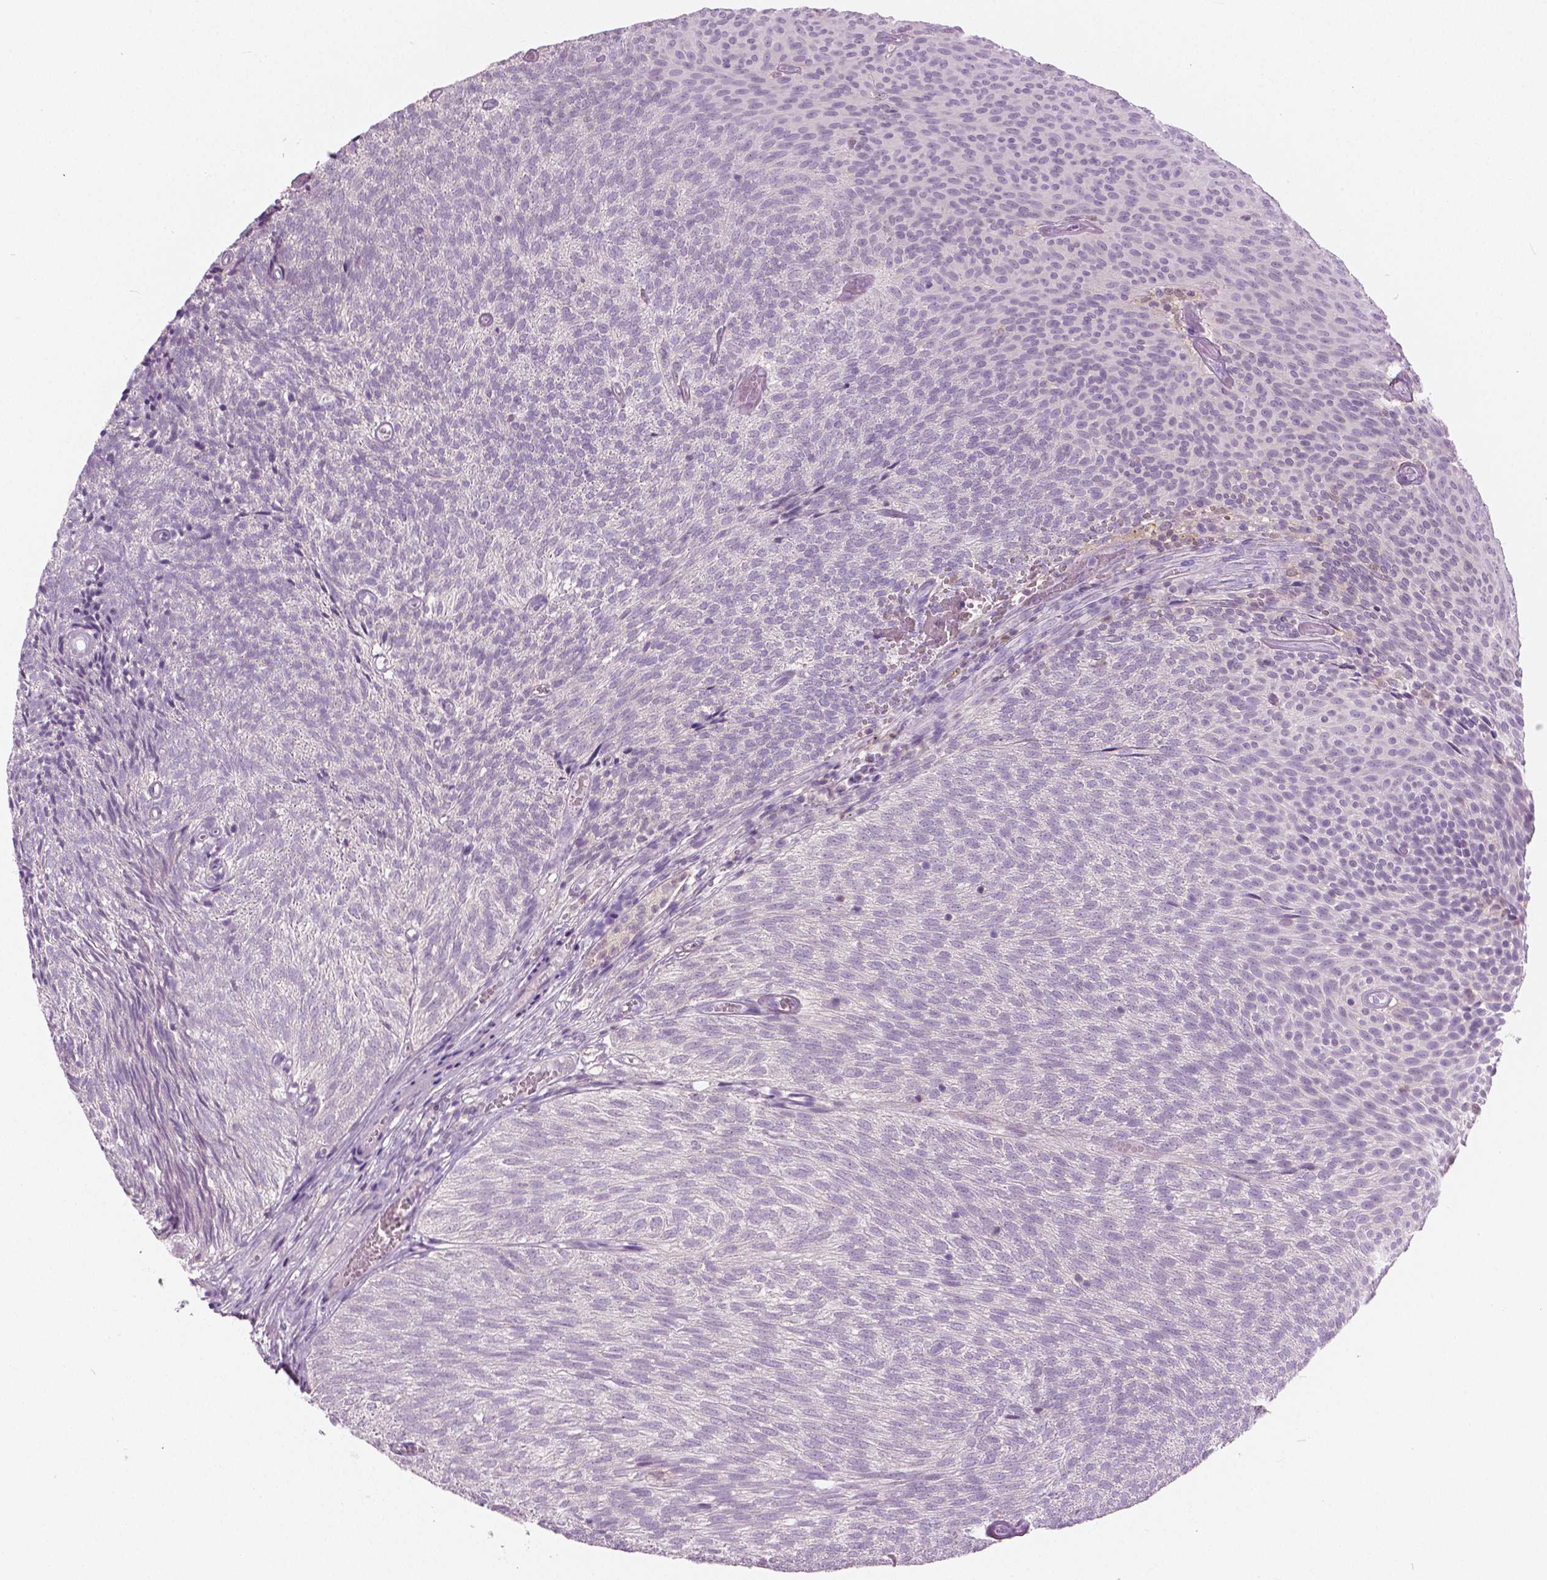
{"staining": {"intensity": "negative", "quantity": "none", "location": "none"}, "tissue": "urothelial cancer", "cell_type": "Tumor cells", "image_type": "cancer", "snomed": [{"axis": "morphology", "description": "Urothelial carcinoma, Low grade"}, {"axis": "topography", "description": "Urinary bladder"}], "caption": "Image shows no significant protein expression in tumor cells of urothelial cancer.", "gene": "GALM", "patient": {"sex": "male", "age": 77}}